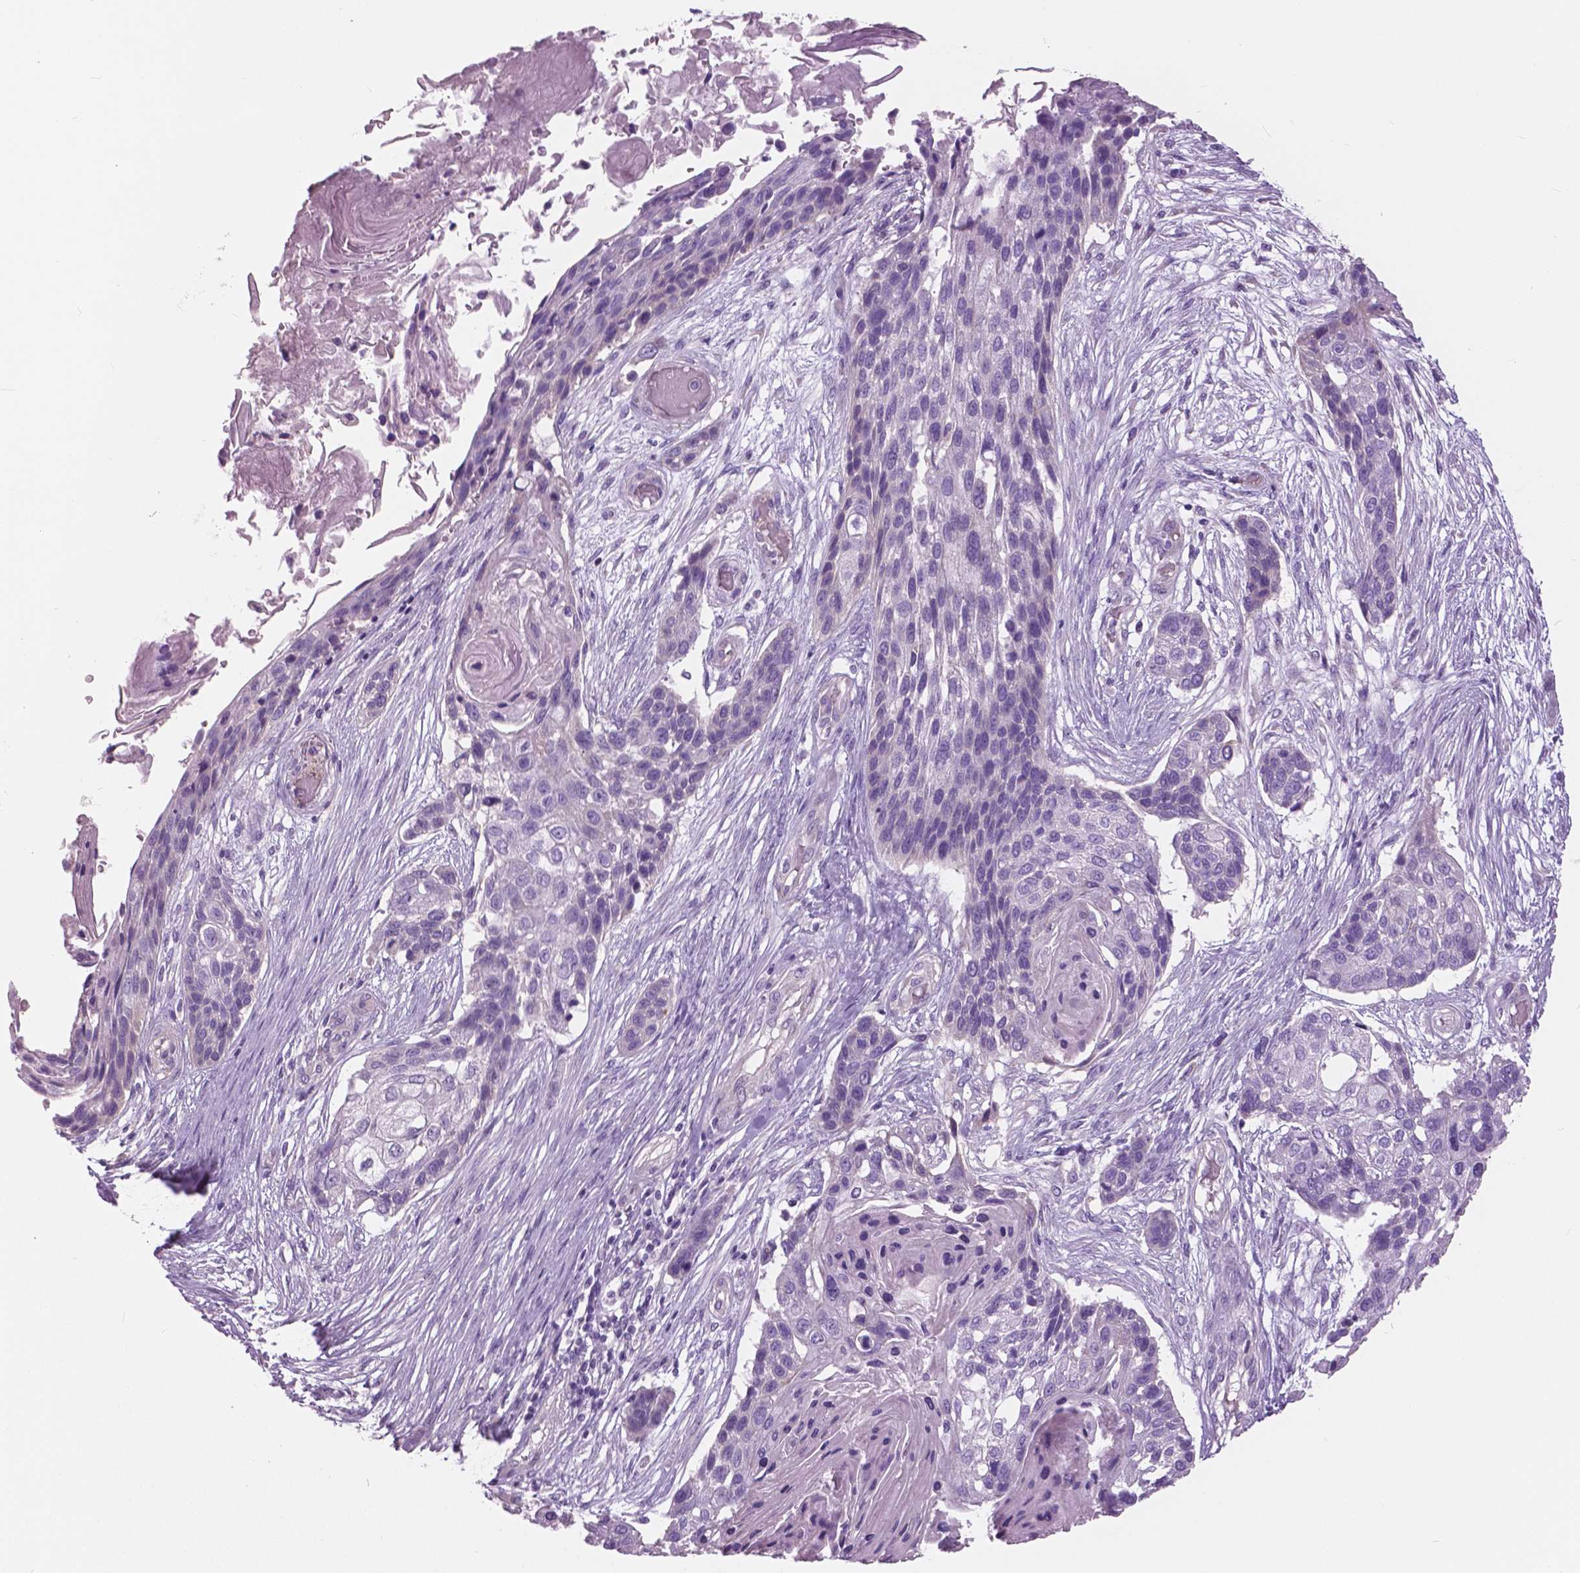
{"staining": {"intensity": "negative", "quantity": "none", "location": "none"}, "tissue": "lung cancer", "cell_type": "Tumor cells", "image_type": "cancer", "snomed": [{"axis": "morphology", "description": "Squamous cell carcinoma, NOS"}, {"axis": "topography", "description": "Lung"}], "caption": "DAB (3,3'-diaminobenzidine) immunohistochemical staining of lung squamous cell carcinoma demonstrates no significant staining in tumor cells.", "gene": "SERPINI1", "patient": {"sex": "male", "age": 69}}